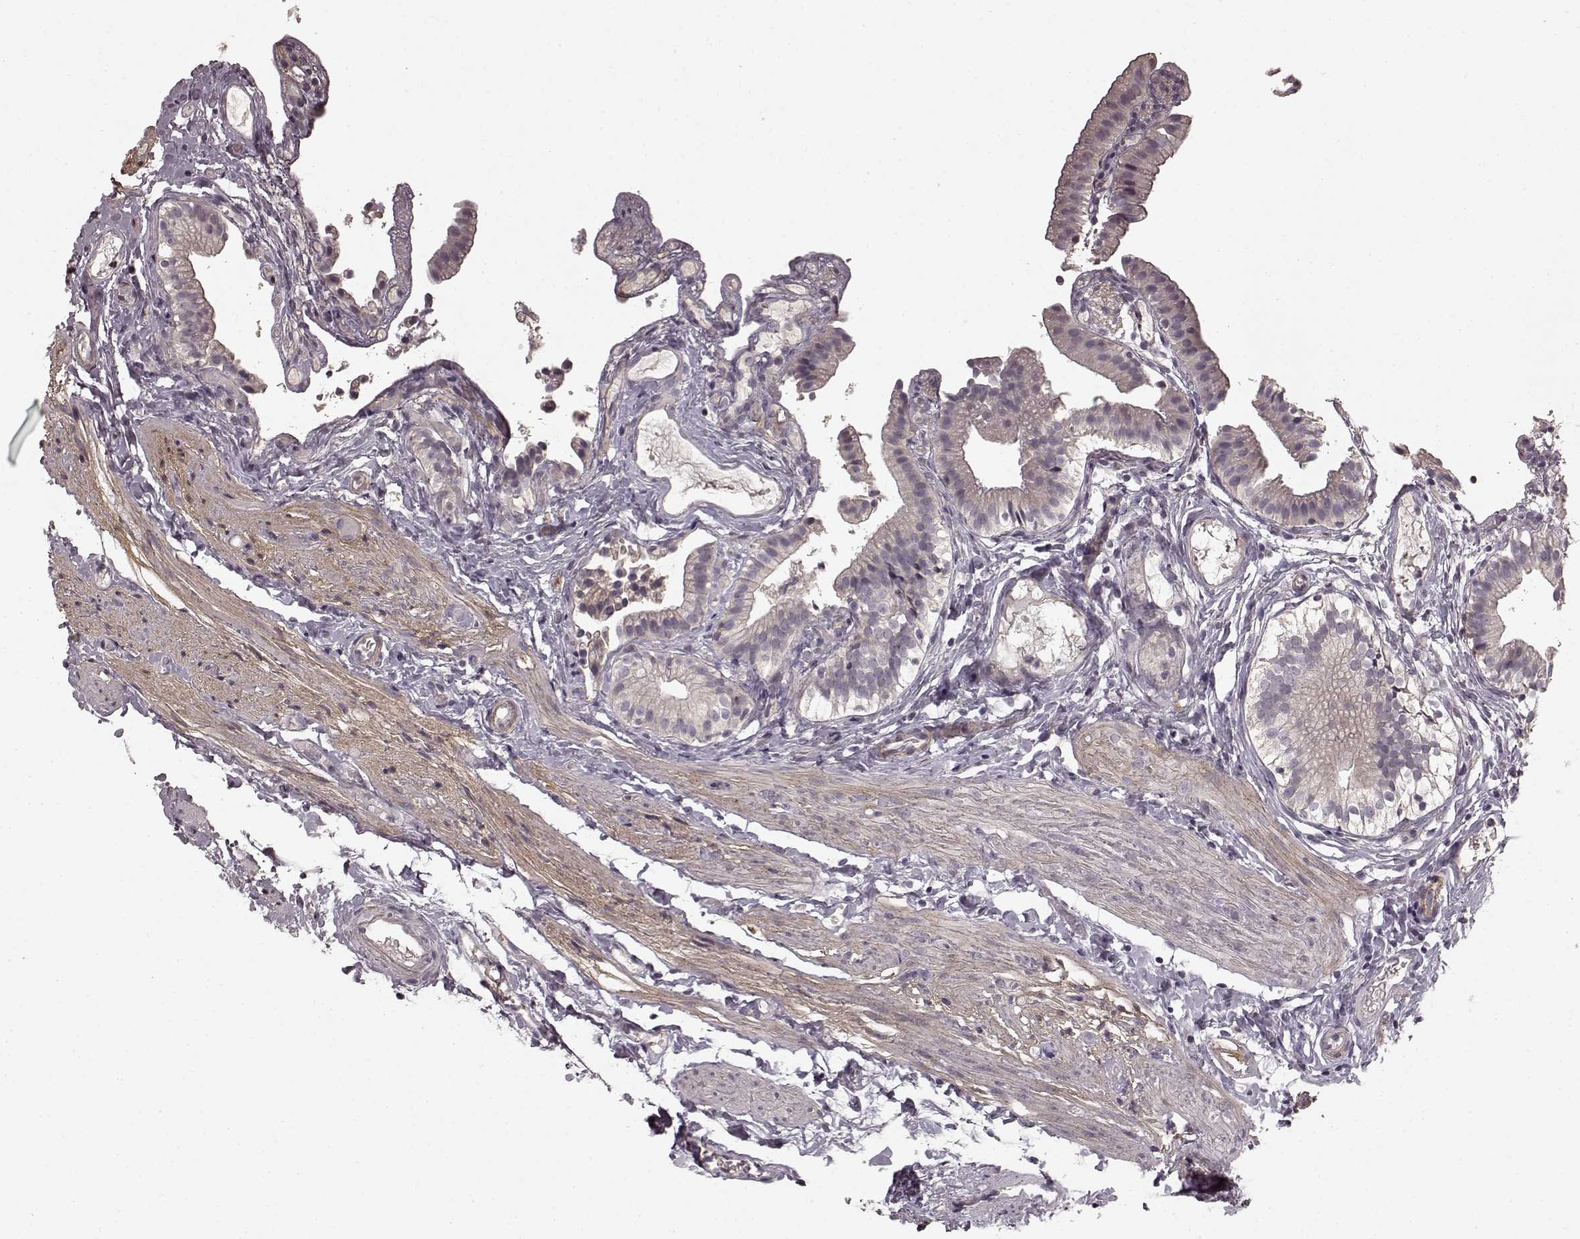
{"staining": {"intensity": "negative", "quantity": "none", "location": "none"}, "tissue": "gallbladder", "cell_type": "Glandular cells", "image_type": "normal", "snomed": [{"axis": "morphology", "description": "Normal tissue, NOS"}, {"axis": "topography", "description": "Gallbladder"}], "caption": "Immunohistochemistry (IHC) micrograph of normal gallbladder stained for a protein (brown), which demonstrates no staining in glandular cells.", "gene": "PRKCE", "patient": {"sex": "female", "age": 47}}